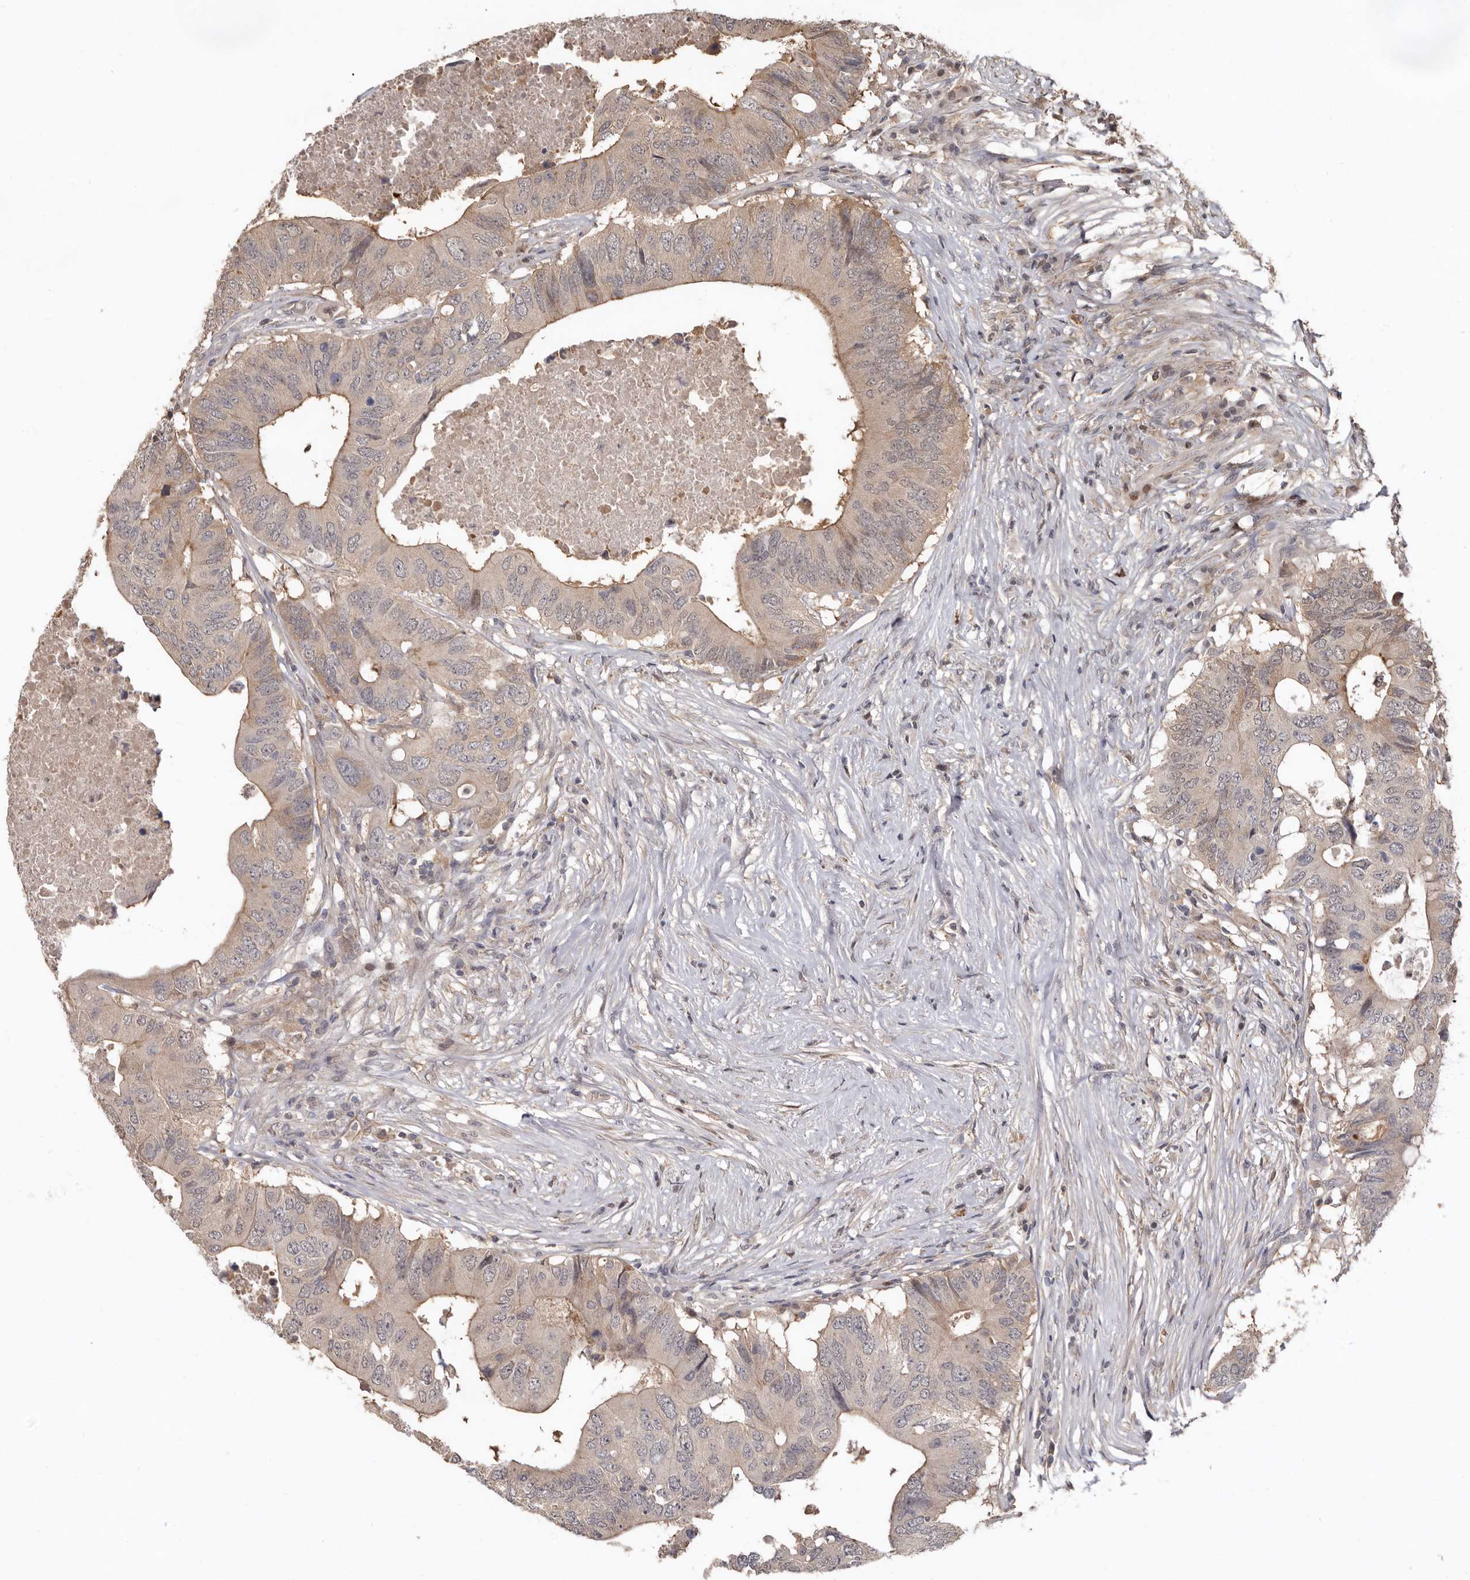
{"staining": {"intensity": "weak", "quantity": ">75%", "location": "cytoplasmic/membranous"}, "tissue": "colorectal cancer", "cell_type": "Tumor cells", "image_type": "cancer", "snomed": [{"axis": "morphology", "description": "Adenocarcinoma, NOS"}, {"axis": "topography", "description": "Colon"}], "caption": "Immunohistochemical staining of colorectal cancer (adenocarcinoma) displays weak cytoplasmic/membranous protein positivity in about >75% of tumor cells. The staining was performed using DAB to visualize the protein expression in brown, while the nuclei were stained in blue with hematoxylin (Magnification: 20x).", "gene": "LRGUK", "patient": {"sex": "male", "age": 71}}